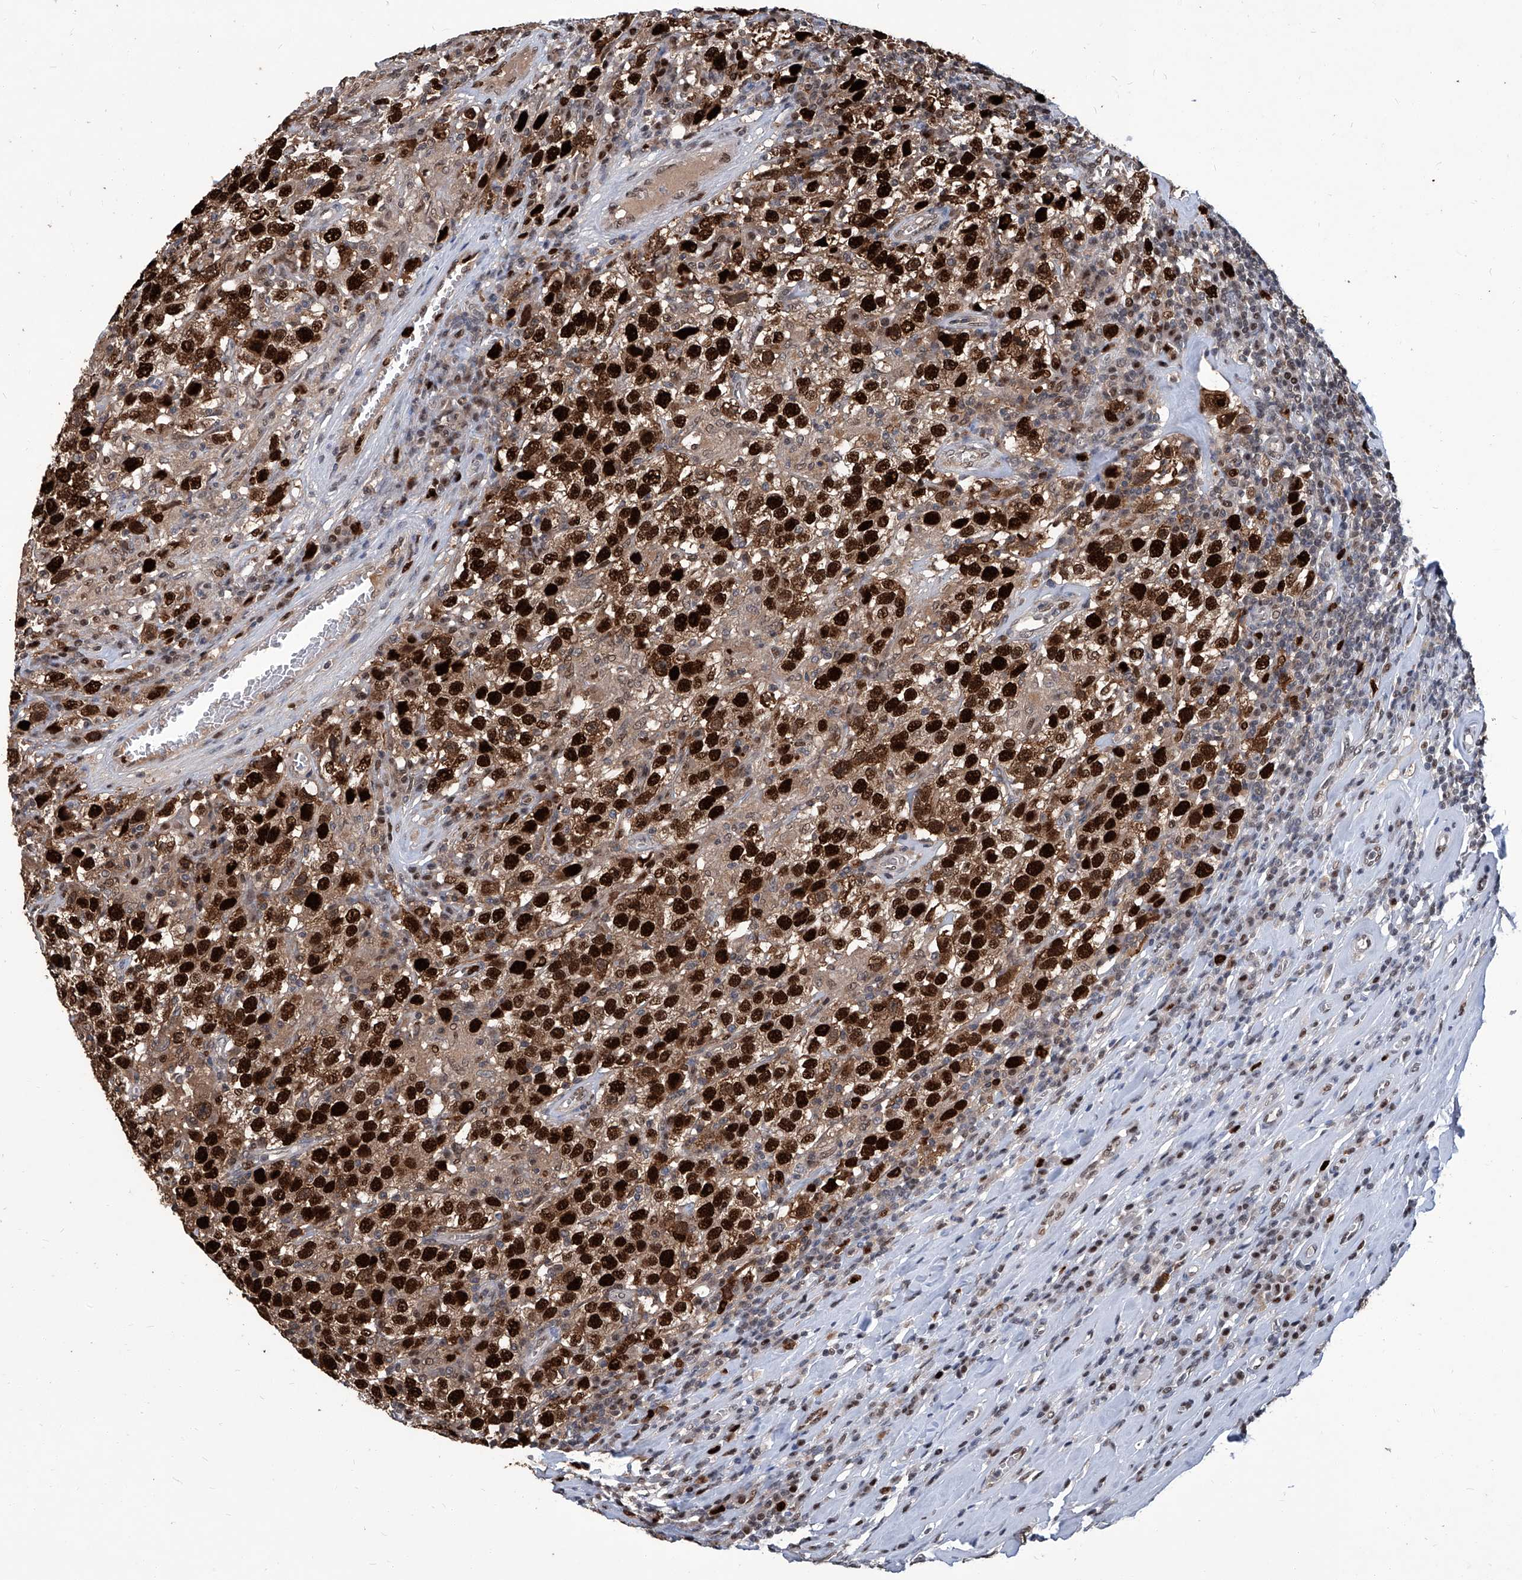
{"staining": {"intensity": "strong", "quantity": ">75%", "location": "cytoplasmic/membranous,nuclear"}, "tissue": "testis cancer", "cell_type": "Tumor cells", "image_type": "cancer", "snomed": [{"axis": "morphology", "description": "Seminoma, NOS"}, {"axis": "topography", "description": "Testis"}], "caption": "Testis seminoma stained for a protein (brown) exhibits strong cytoplasmic/membranous and nuclear positive expression in approximately >75% of tumor cells.", "gene": "PCNA", "patient": {"sex": "male", "age": 41}}